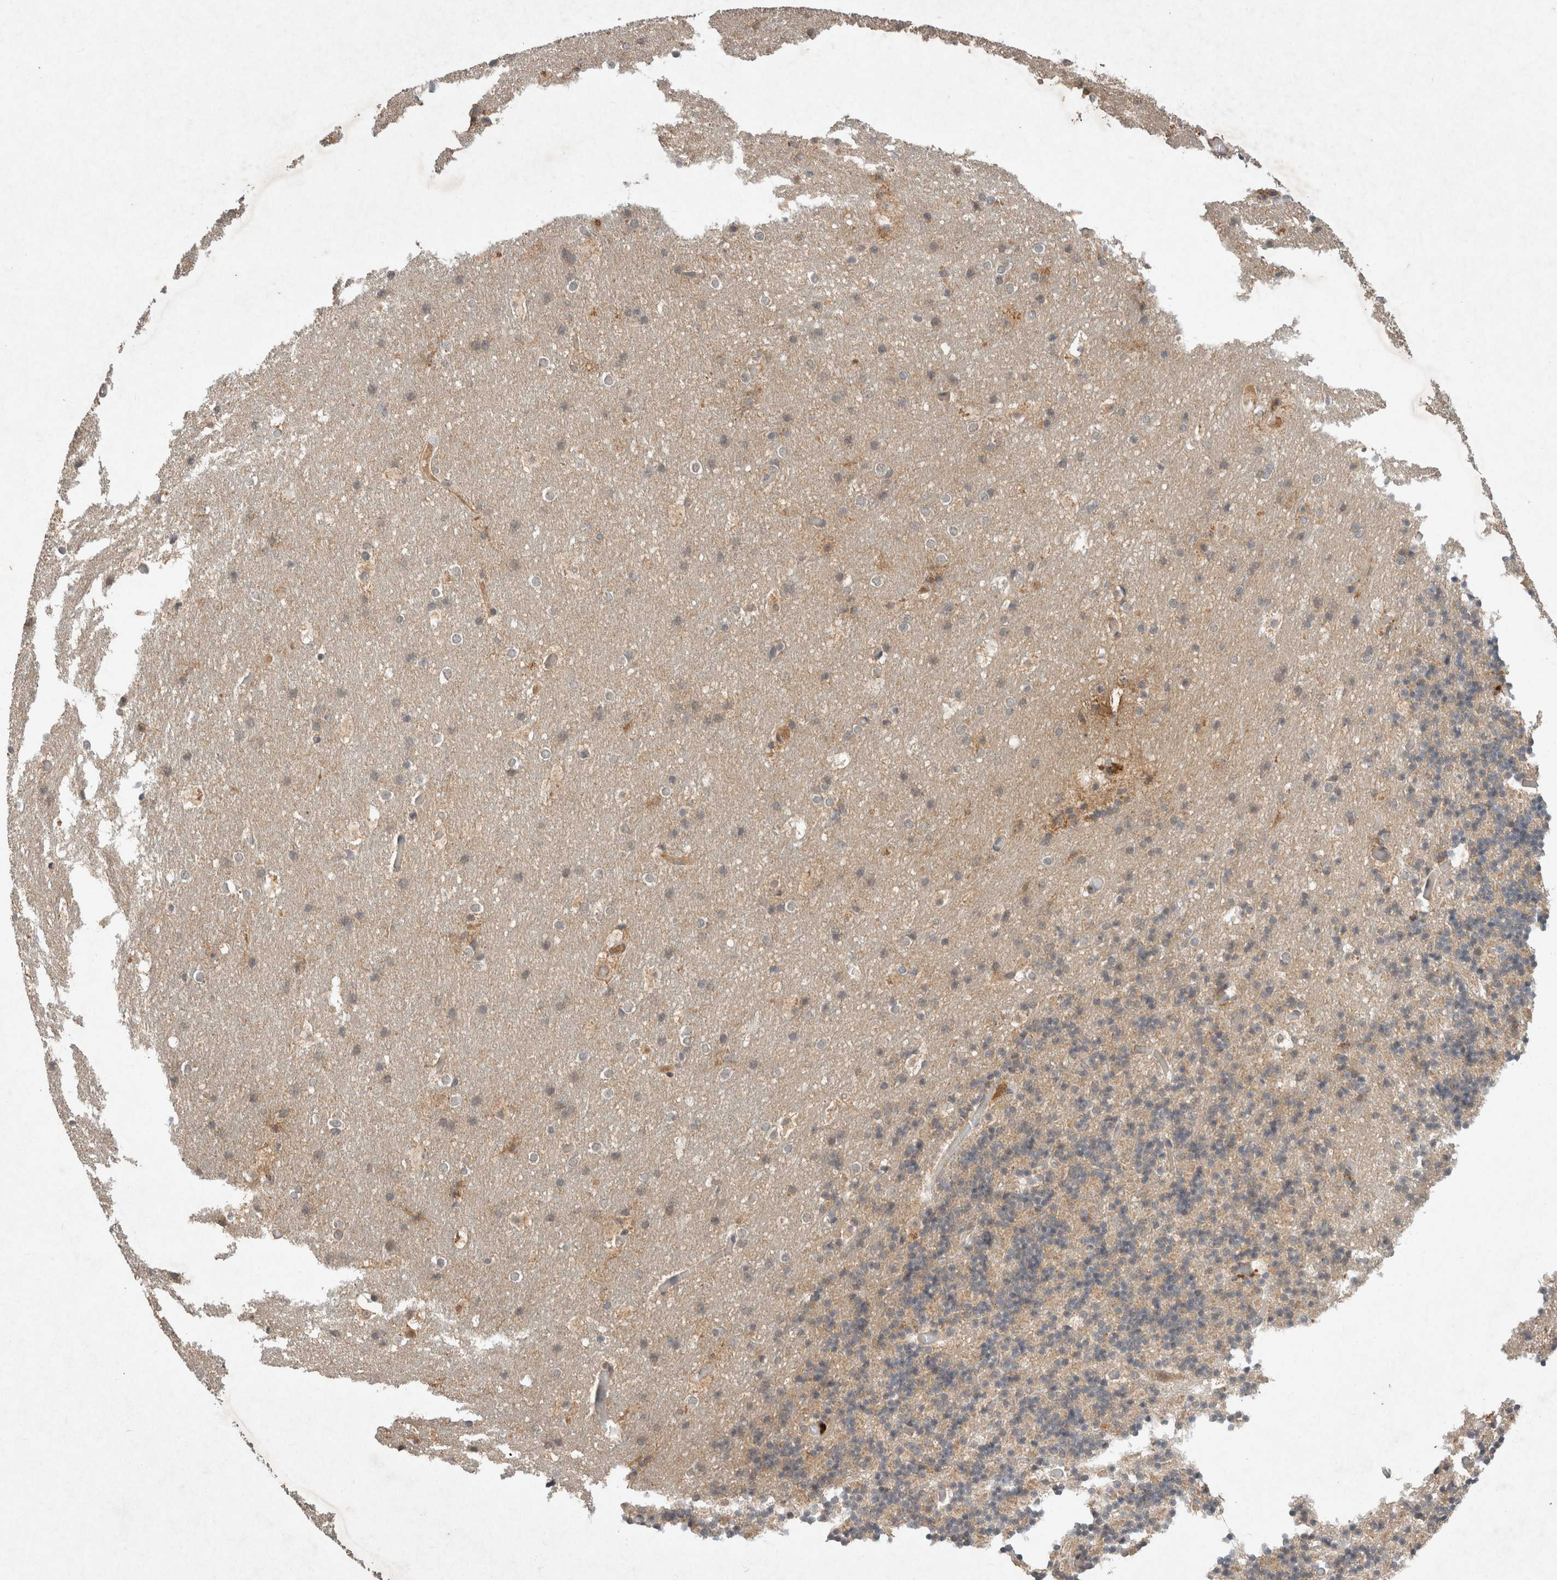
{"staining": {"intensity": "weak", "quantity": "25%-75%", "location": "cytoplasmic/membranous"}, "tissue": "cerebellum", "cell_type": "Cells in granular layer", "image_type": "normal", "snomed": [{"axis": "morphology", "description": "Normal tissue, NOS"}, {"axis": "topography", "description": "Cerebellum"}], "caption": "Immunohistochemistry (DAB) staining of normal human cerebellum reveals weak cytoplasmic/membranous protein positivity in approximately 25%-75% of cells in granular layer. (IHC, brightfield microscopy, high magnification).", "gene": "LOXL2", "patient": {"sex": "male", "age": 57}}